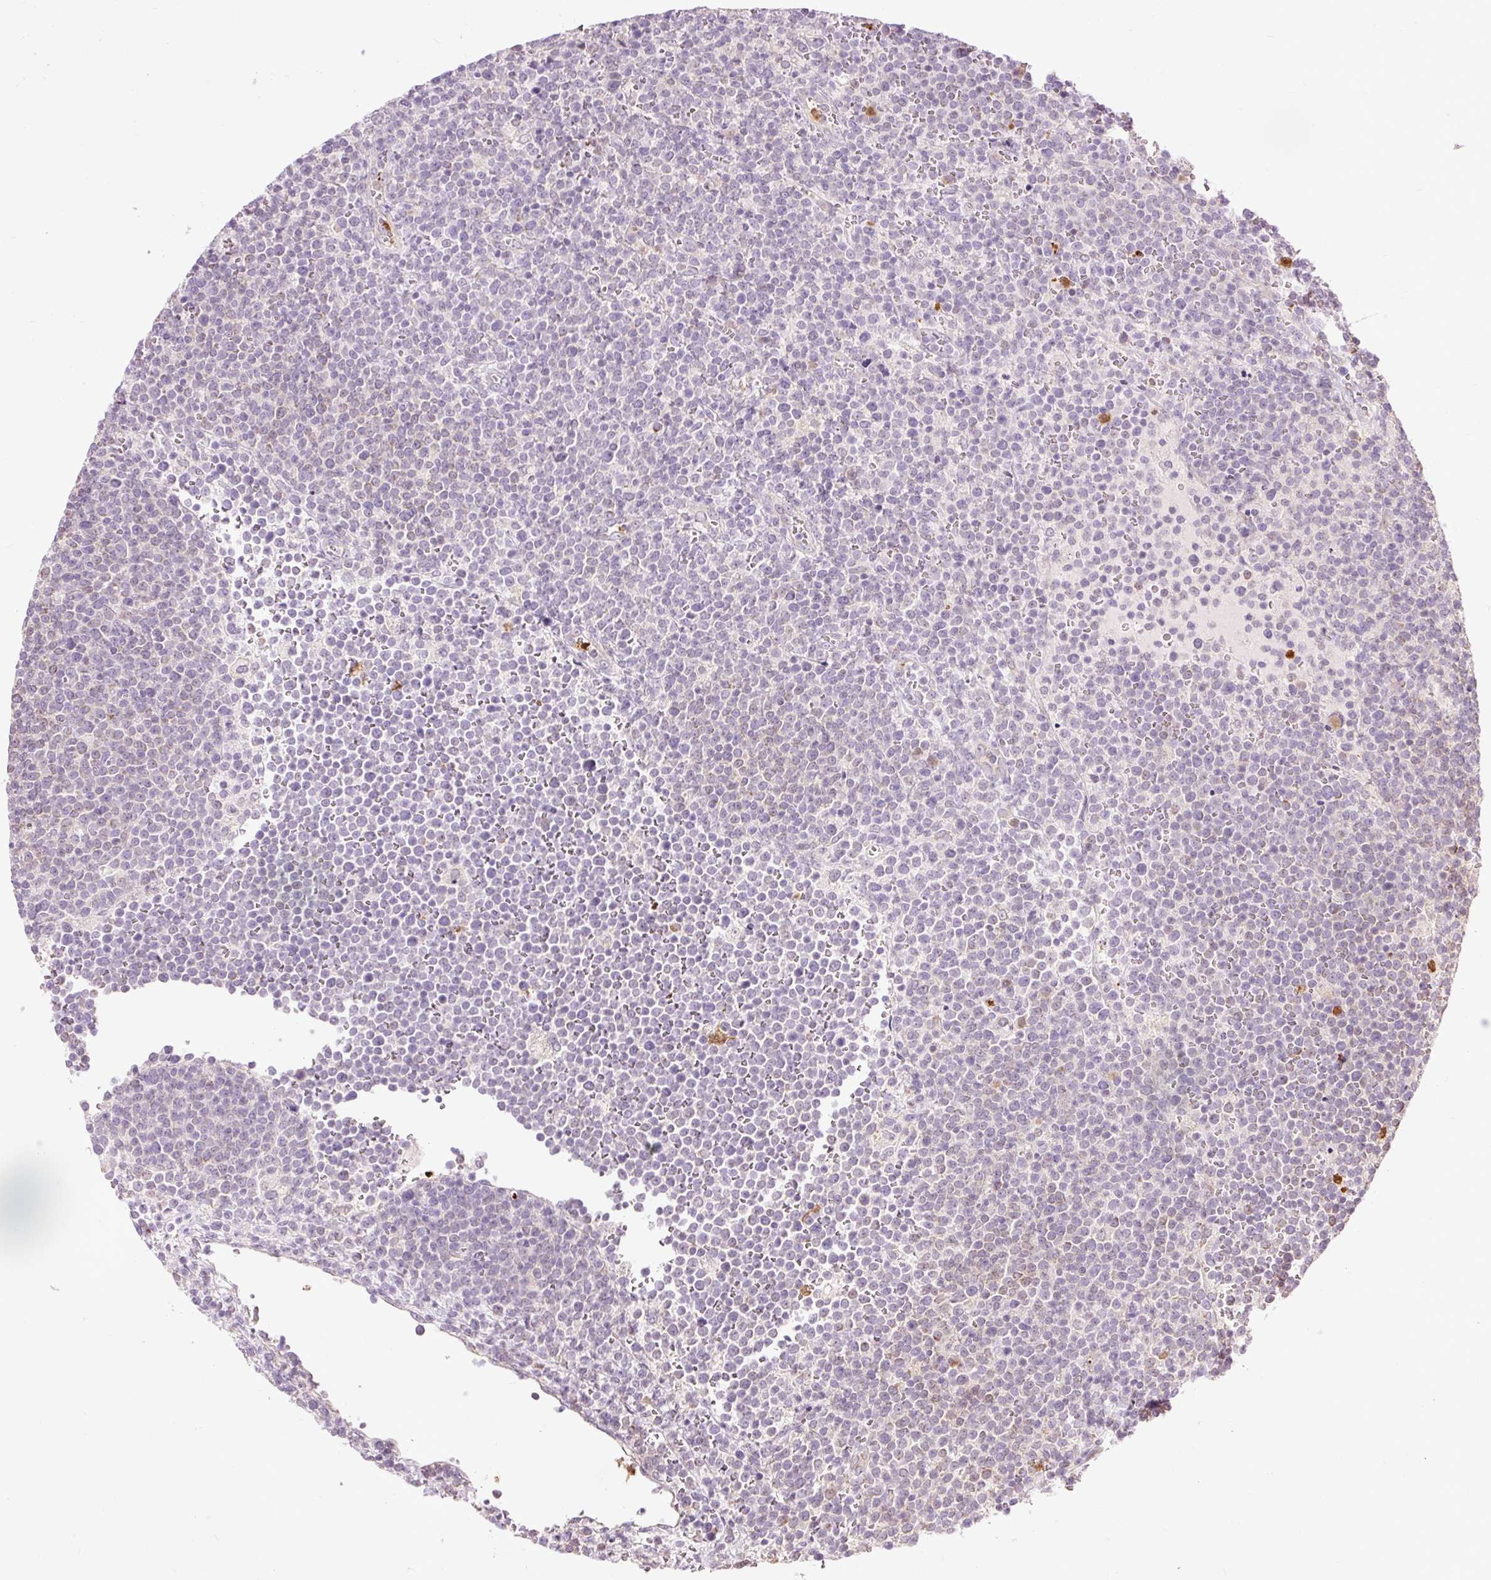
{"staining": {"intensity": "negative", "quantity": "none", "location": "none"}, "tissue": "lymphoma", "cell_type": "Tumor cells", "image_type": "cancer", "snomed": [{"axis": "morphology", "description": "Malignant lymphoma, non-Hodgkin's type, High grade"}, {"axis": "topography", "description": "Lymph node"}], "caption": "An immunohistochemistry (IHC) photomicrograph of lymphoma is shown. There is no staining in tumor cells of lymphoma.", "gene": "PRDX5", "patient": {"sex": "male", "age": 61}}